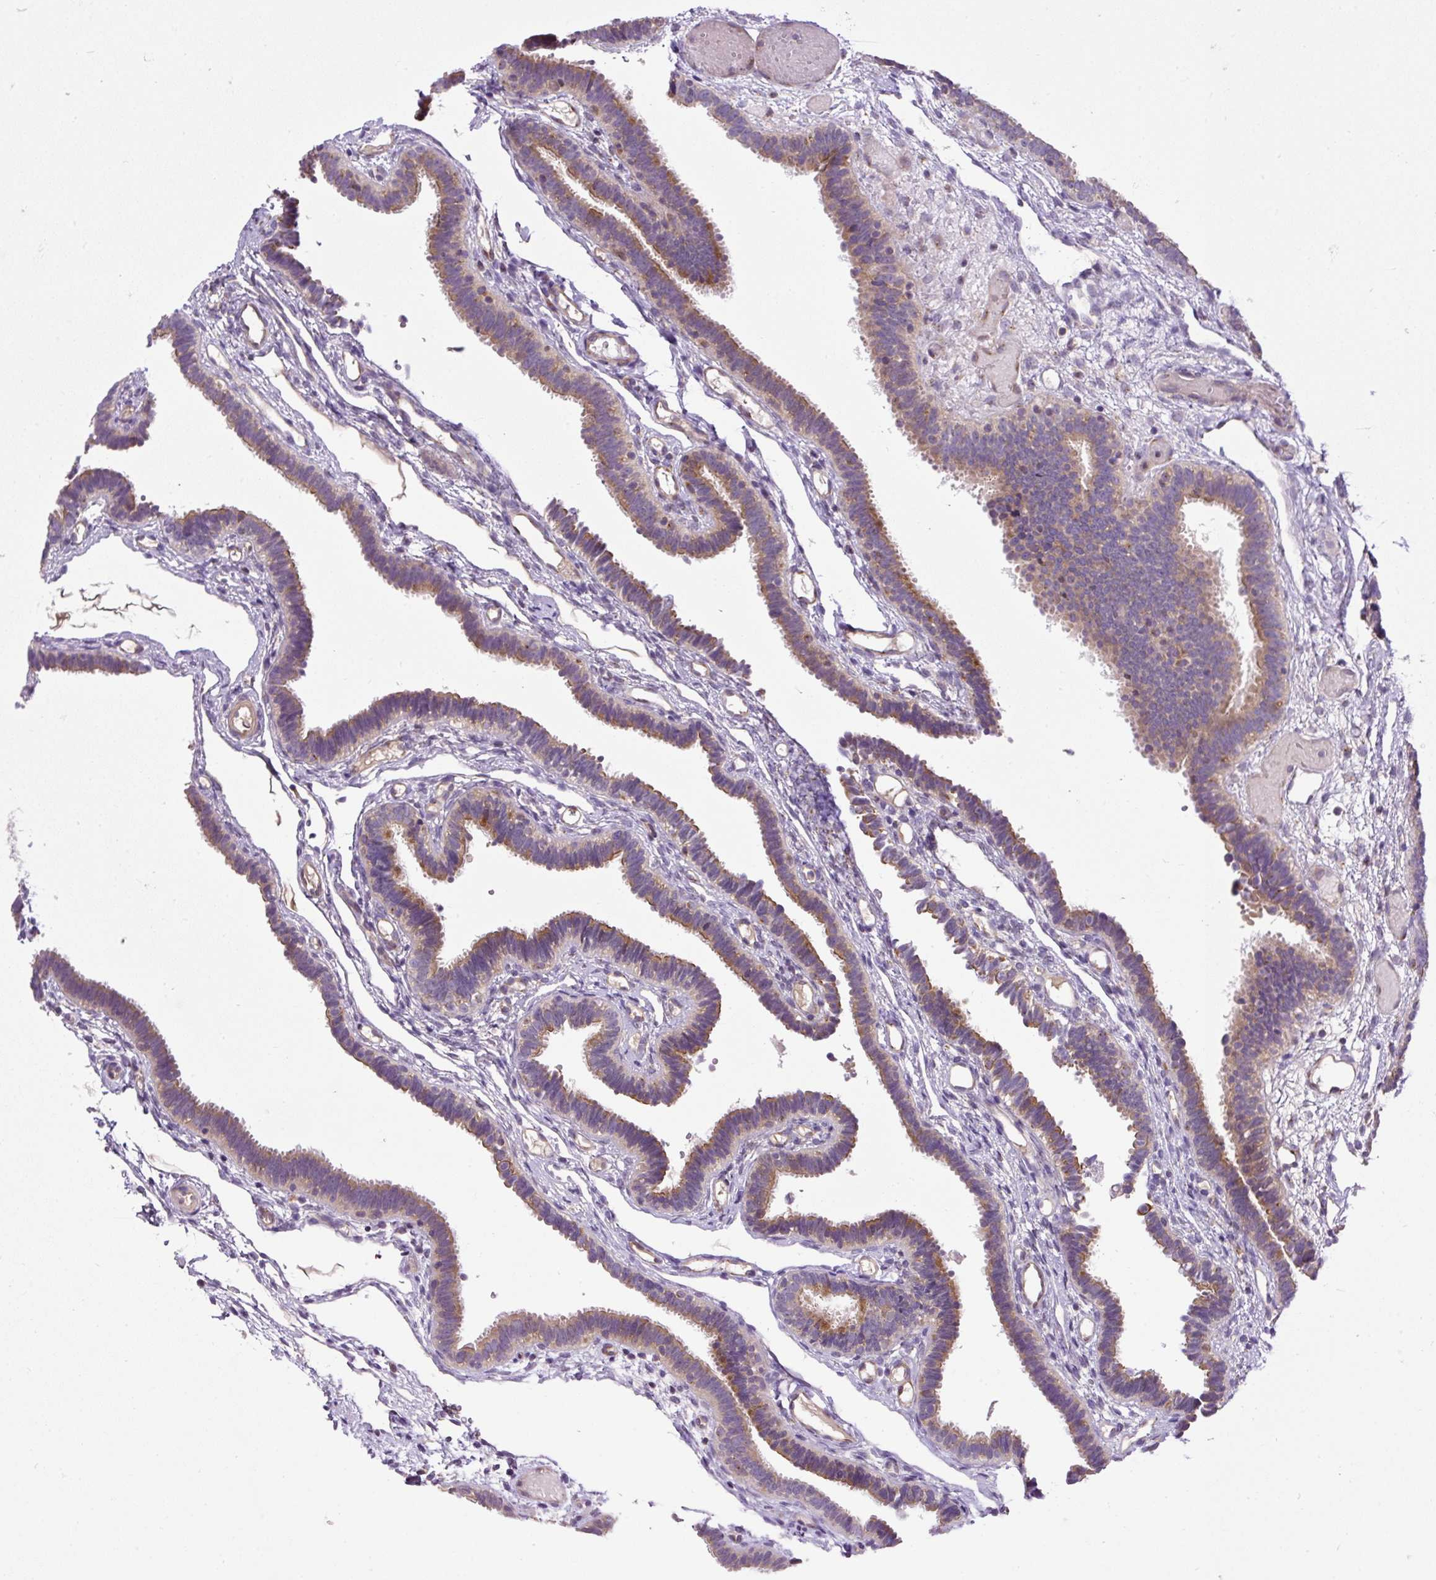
{"staining": {"intensity": "moderate", "quantity": "25%-75%", "location": "cytoplasmic/membranous"}, "tissue": "fallopian tube", "cell_type": "Glandular cells", "image_type": "normal", "snomed": [{"axis": "morphology", "description": "Normal tissue, NOS"}, {"axis": "topography", "description": "Fallopian tube"}], "caption": "The micrograph shows immunohistochemical staining of unremarkable fallopian tube. There is moderate cytoplasmic/membranous staining is seen in about 25%-75% of glandular cells.", "gene": "ZNF547", "patient": {"sex": "female", "age": 37}}